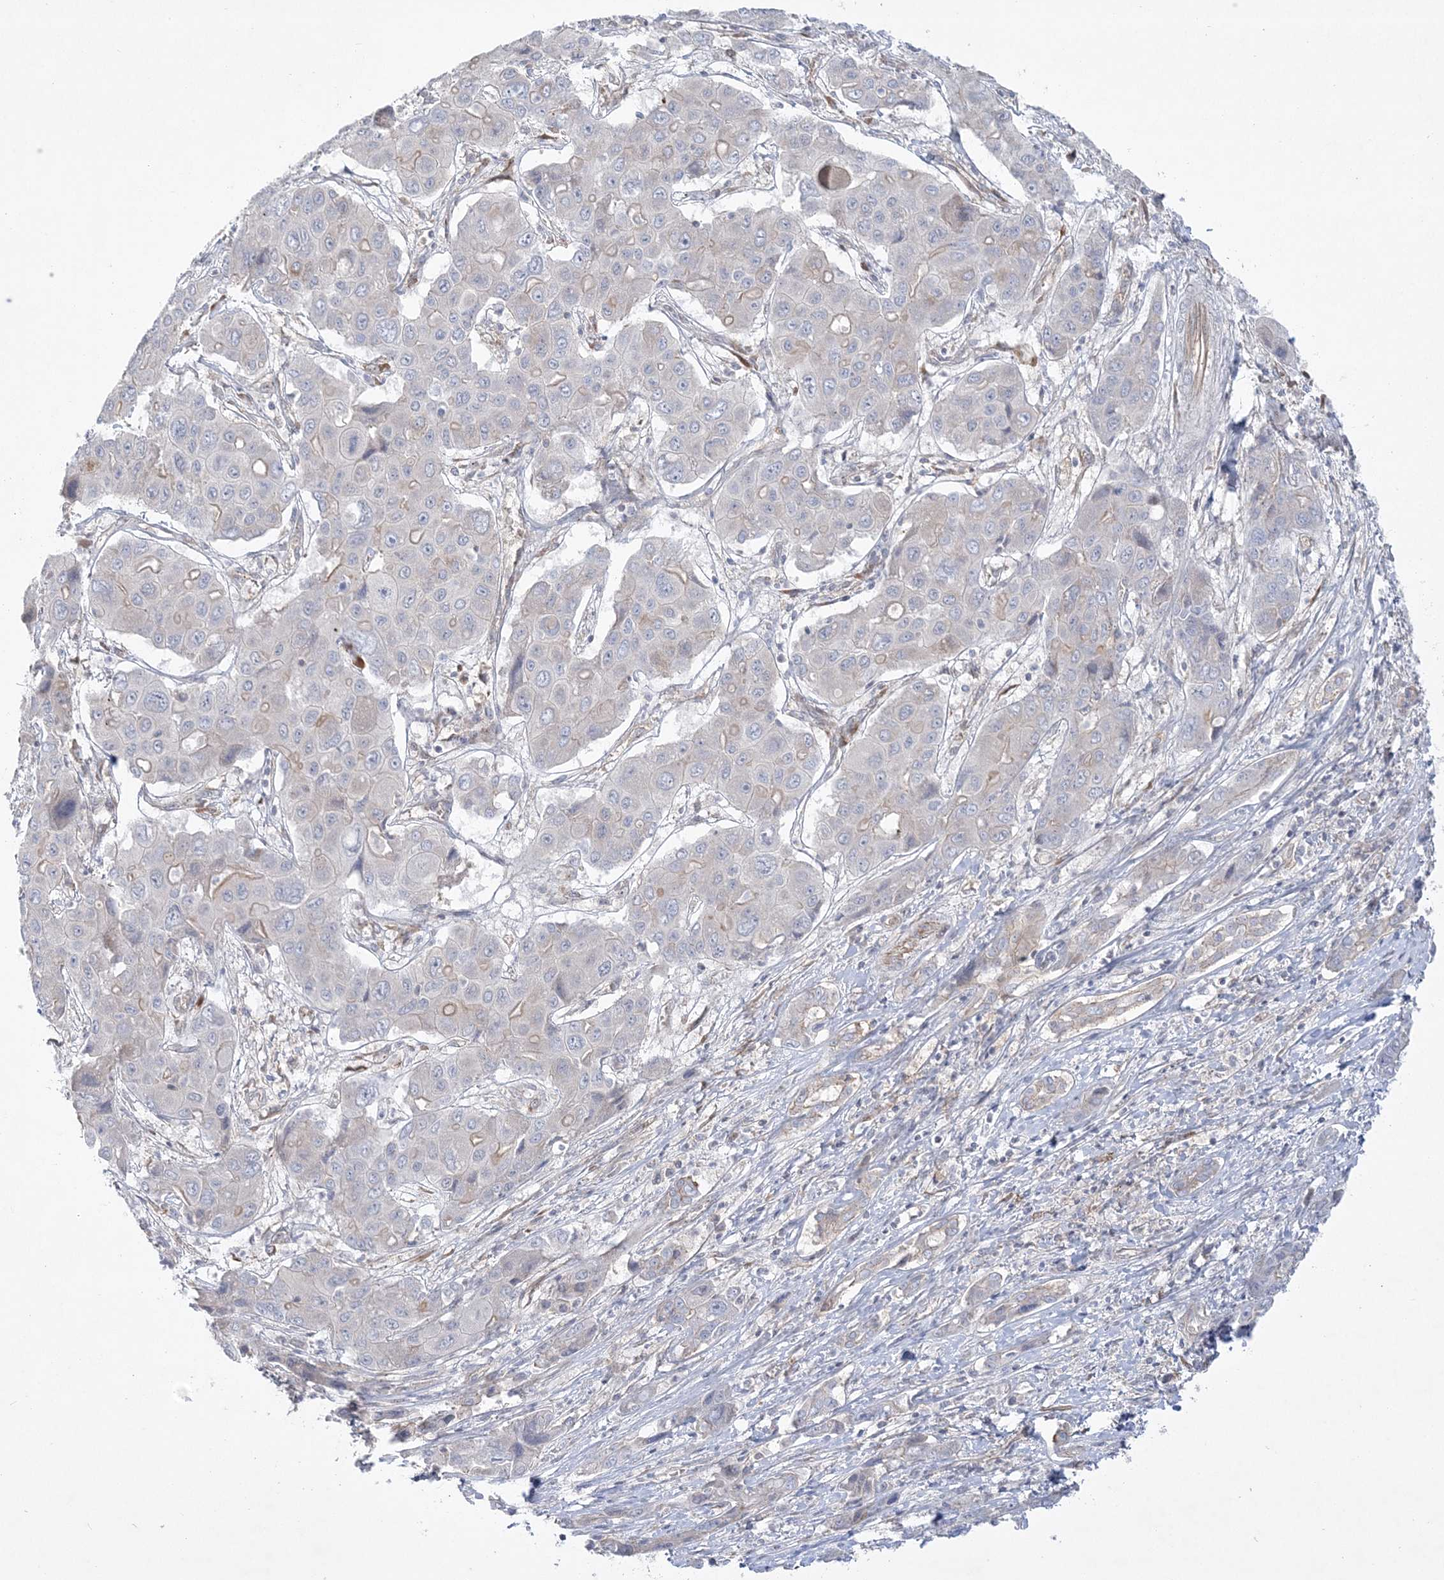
{"staining": {"intensity": "negative", "quantity": "none", "location": "none"}, "tissue": "liver cancer", "cell_type": "Tumor cells", "image_type": "cancer", "snomed": [{"axis": "morphology", "description": "Cholangiocarcinoma"}, {"axis": "topography", "description": "Liver"}], "caption": "IHC of cholangiocarcinoma (liver) displays no staining in tumor cells.", "gene": "ADAMTS12", "patient": {"sex": "male", "age": 67}}